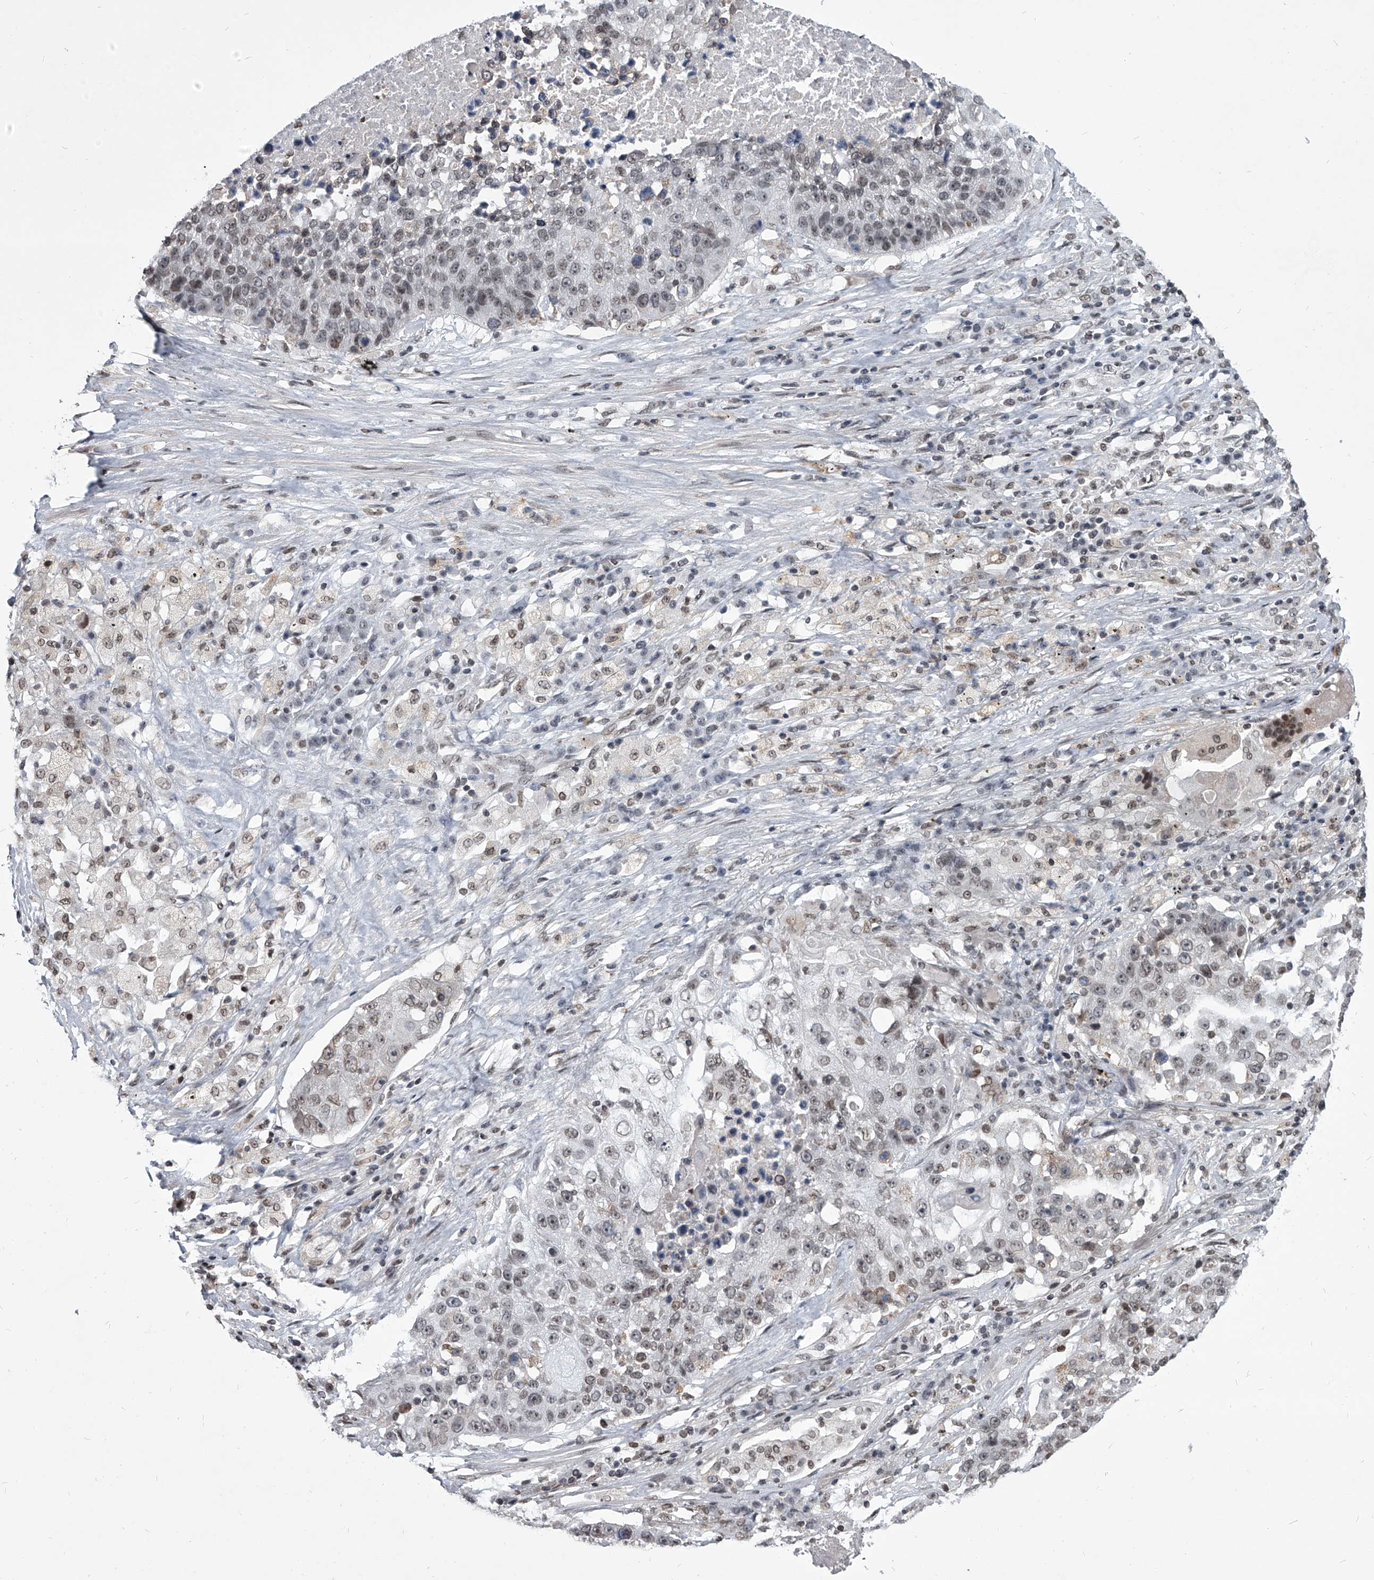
{"staining": {"intensity": "weak", "quantity": "<25%", "location": "nuclear"}, "tissue": "lung cancer", "cell_type": "Tumor cells", "image_type": "cancer", "snomed": [{"axis": "morphology", "description": "Squamous cell carcinoma, NOS"}, {"axis": "topography", "description": "Lung"}], "caption": "DAB (3,3'-diaminobenzidine) immunohistochemical staining of human lung squamous cell carcinoma displays no significant staining in tumor cells.", "gene": "PPIL4", "patient": {"sex": "male", "age": 61}}